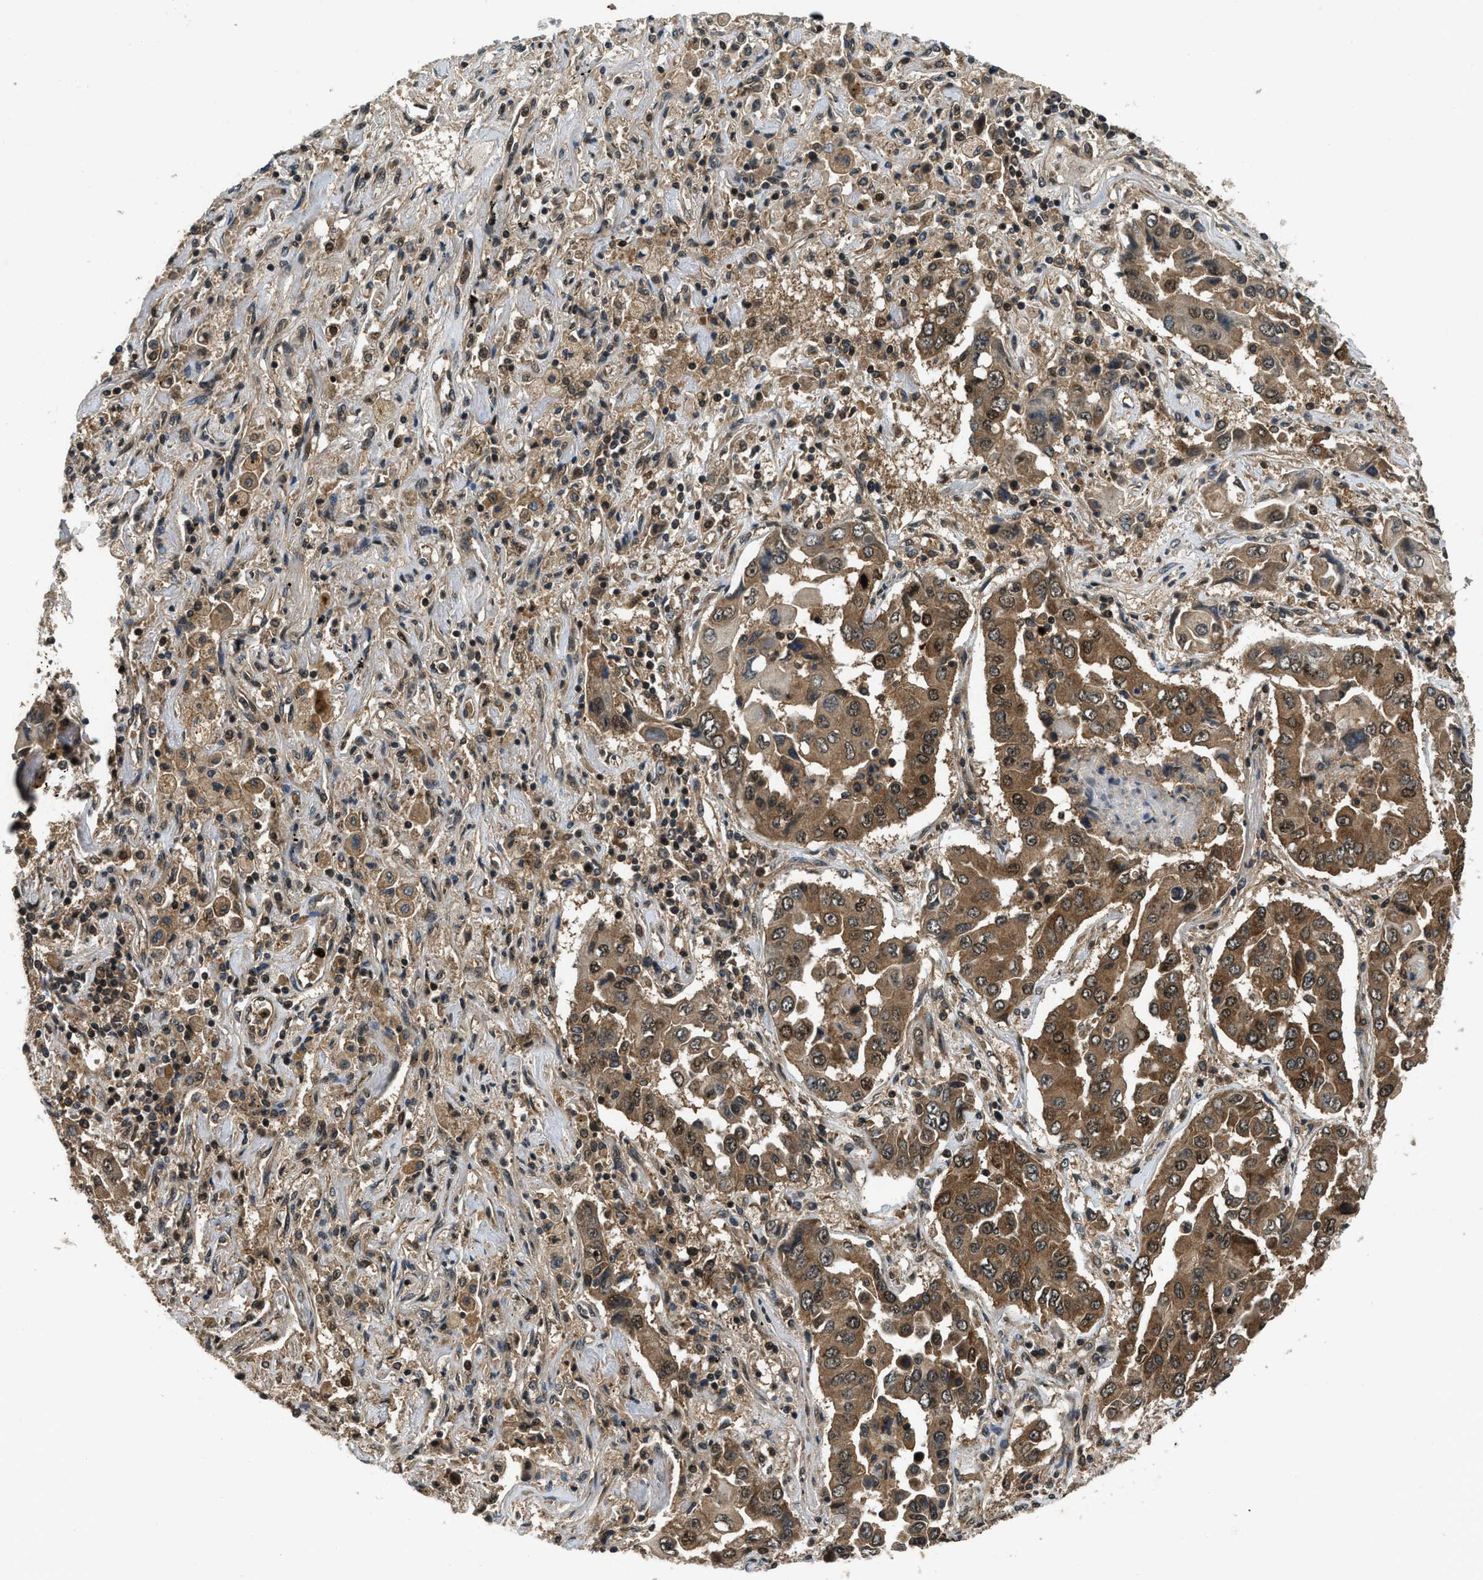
{"staining": {"intensity": "moderate", "quantity": ">75%", "location": "cytoplasmic/membranous"}, "tissue": "lung cancer", "cell_type": "Tumor cells", "image_type": "cancer", "snomed": [{"axis": "morphology", "description": "Adenocarcinoma, NOS"}, {"axis": "topography", "description": "Lung"}], "caption": "Protein staining of adenocarcinoma (lung) tissue reveals moderate cytoplasmic/membranous positivity in approximately >75% of tumor cells.", "gene": "RPS6KB1", "patient": {"sex": "female", "age": 65}}